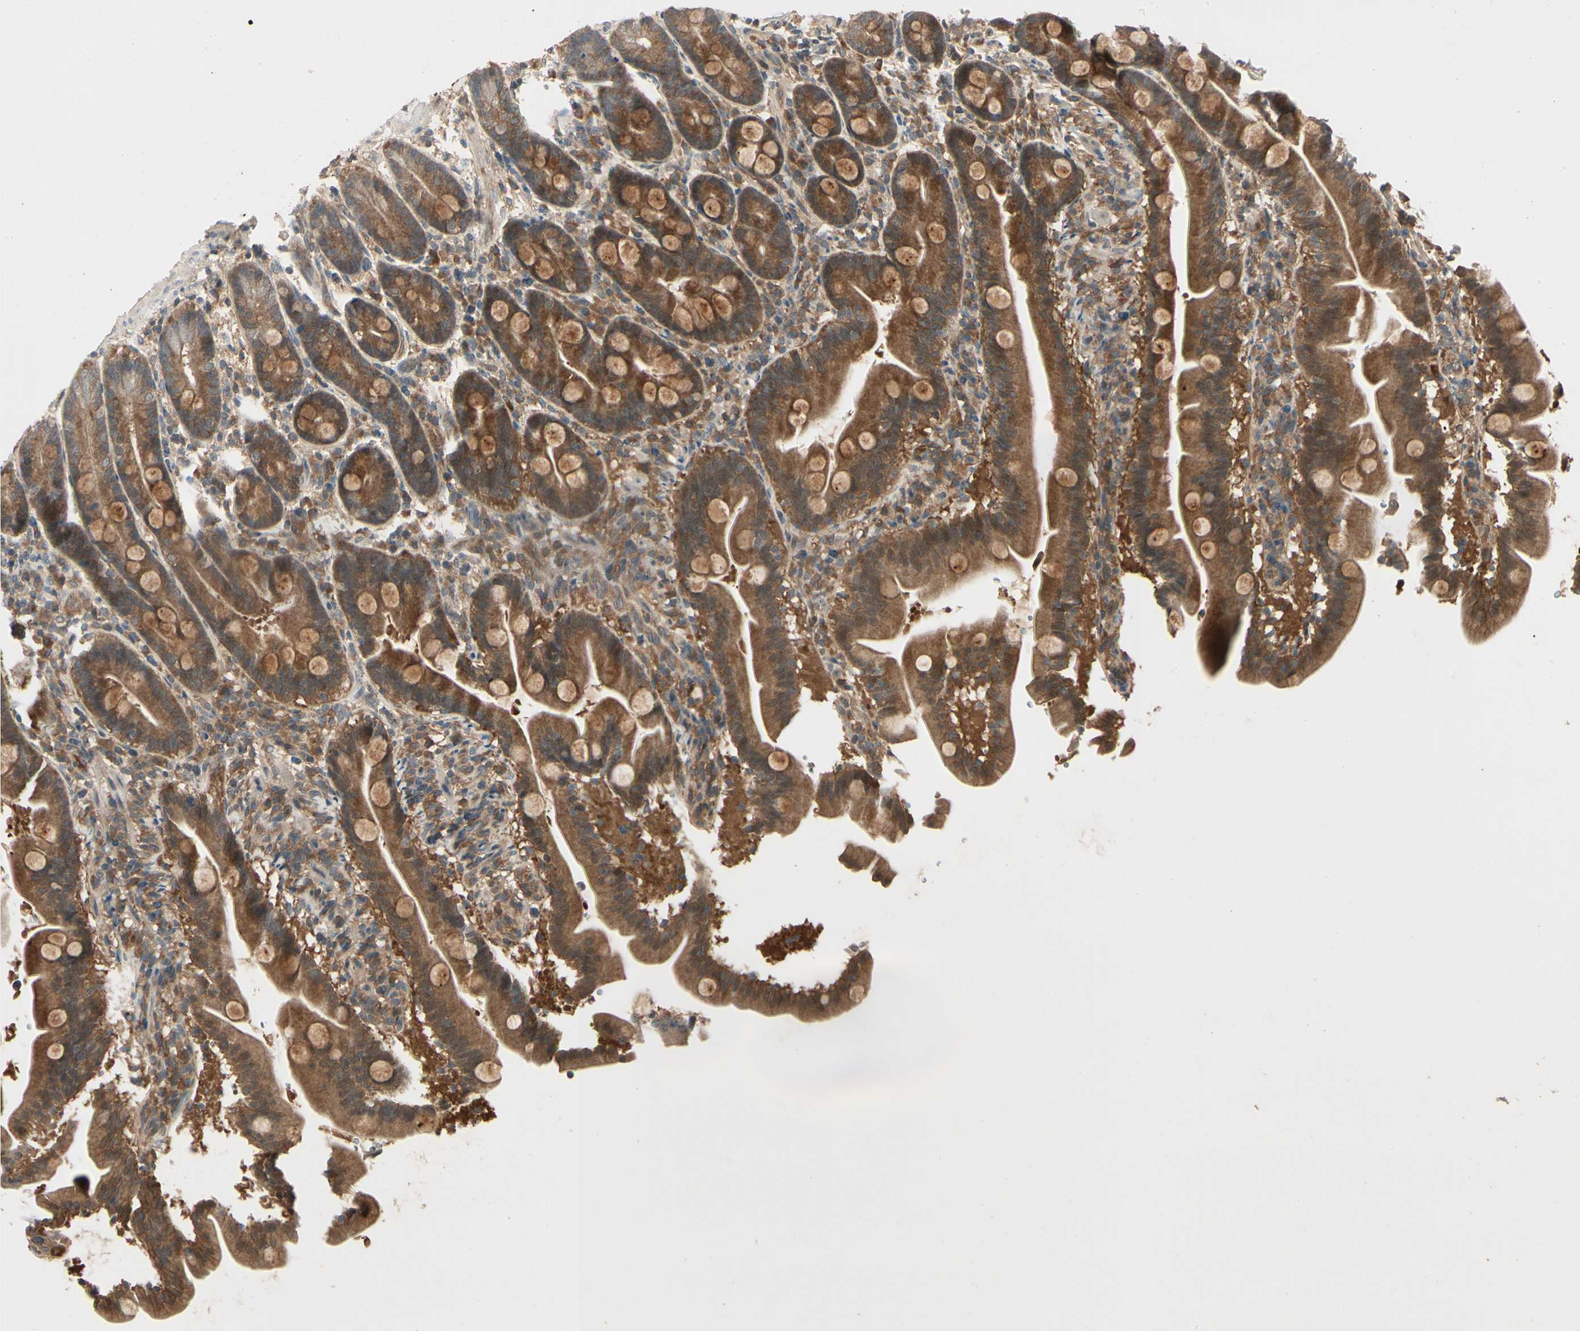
{"staining": {"intensity": "strong", "quantity": ">75%", "location": "cytoplasmic/membranous"}, "tissue": "duodenum", "cell_type": "Glandular cells", "image_type": "normal", "snomed": [{"axis": "morphology", "description": "Normal tissue, NOS"}, {"axis": "topography", "description": "Duodenum"}], "caption": "Immunohistochemistry (IHC) image of benign duodenum: duodenum stained using IHC reveals high levels of strong protein expression localized specifically in the cytoplasmic/membranous of glandular cells, appearing as a cytoplasmic/membranous brown color.", "gene": "RNF14", "patient": {"sex": "male", "age": 54}}